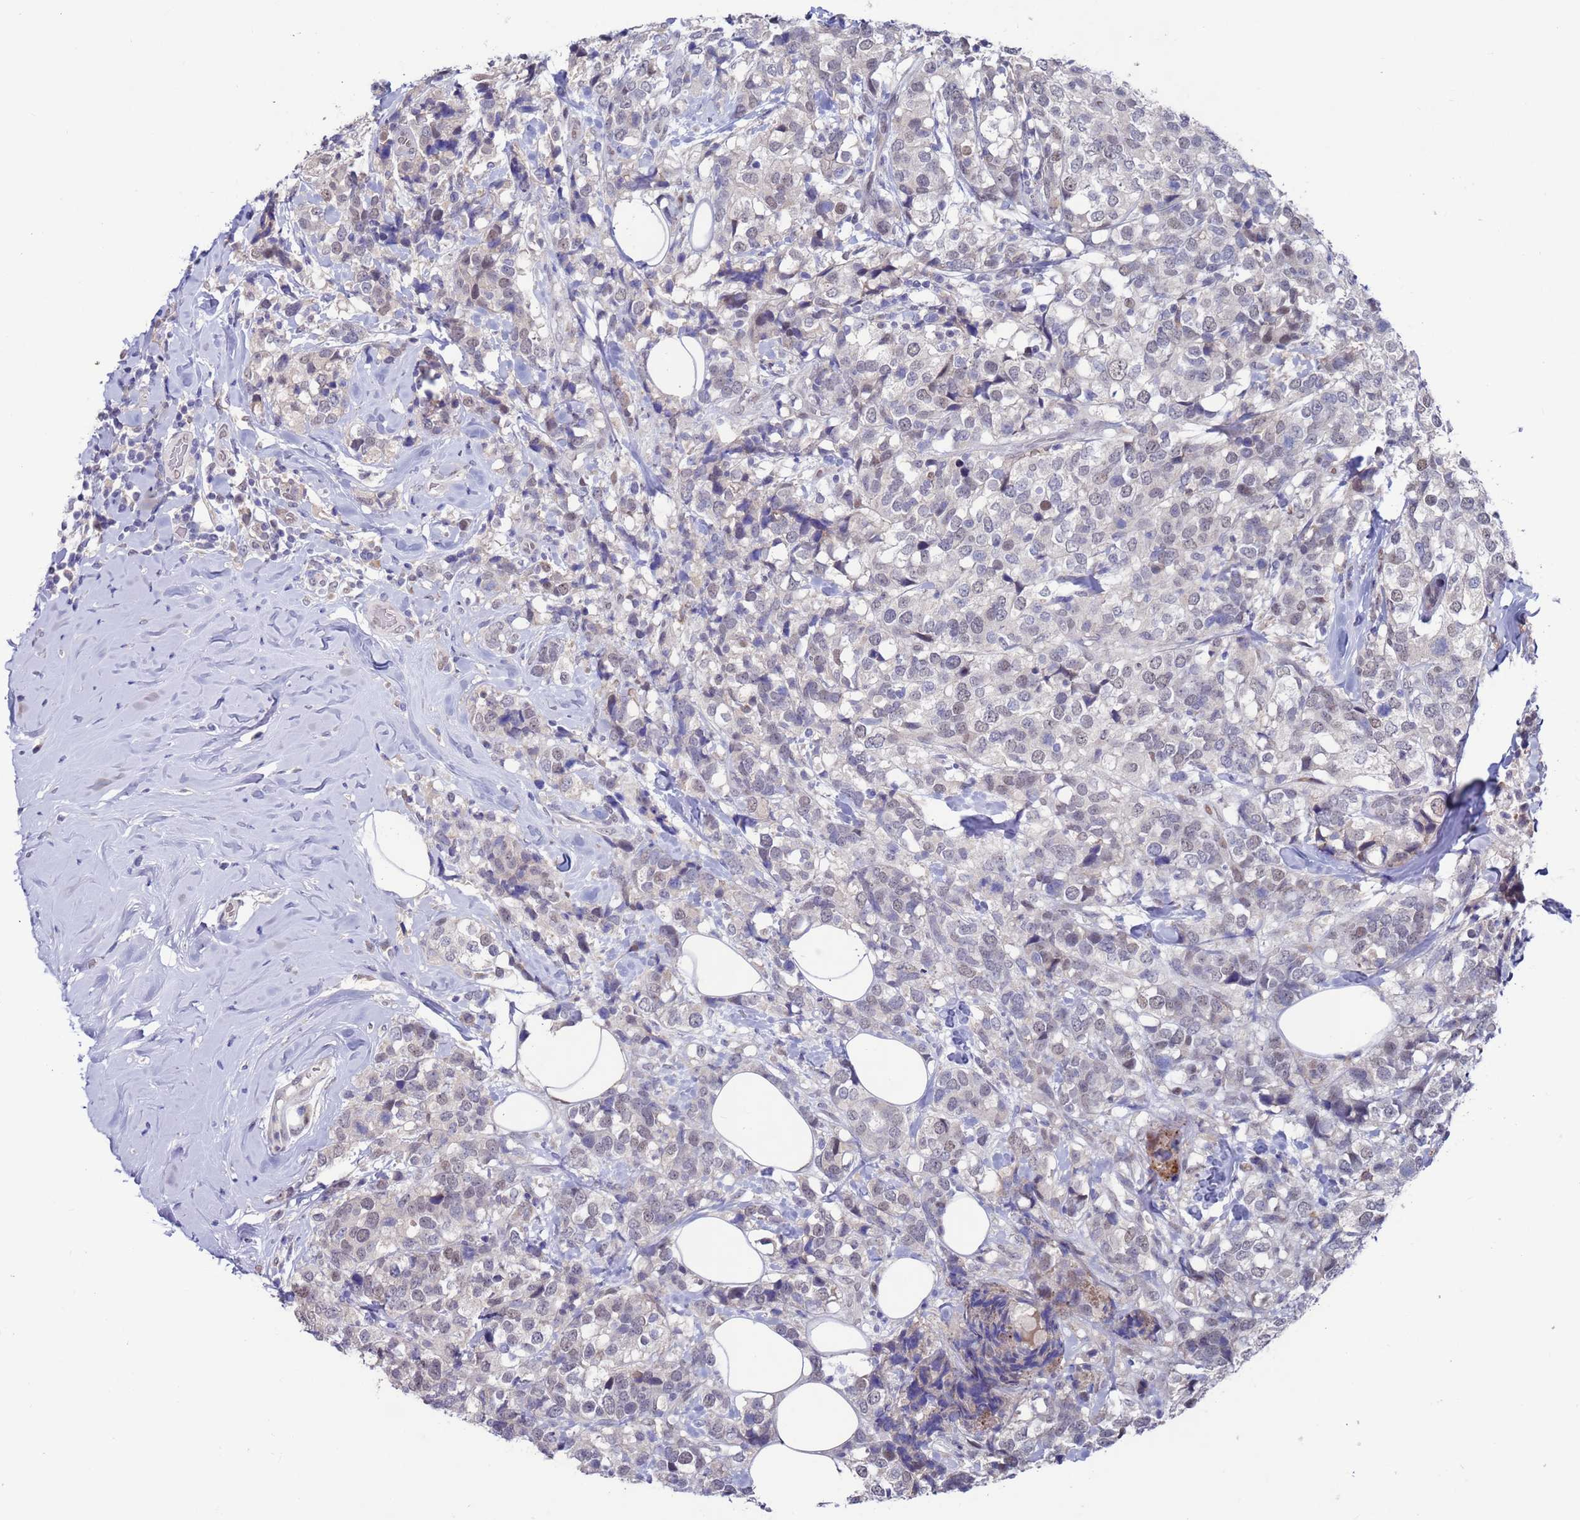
{"staining": {"intensity": "negative", "quantity": "none", "location": "none"}, "tissue": "breast cancer", "cell_type": "Tumor cells", "image_type": "cancer", "snomed": [{"axis": "morphology", "description": "Lobular carcinoma"}, {"axis": "topography", "description": "Breast"}], "caption": "Tumor cells show no significant positivity in breast lobular carcinoma.", "gene": "FBXO27", "patient": {"sex": "female", "age": 59}}